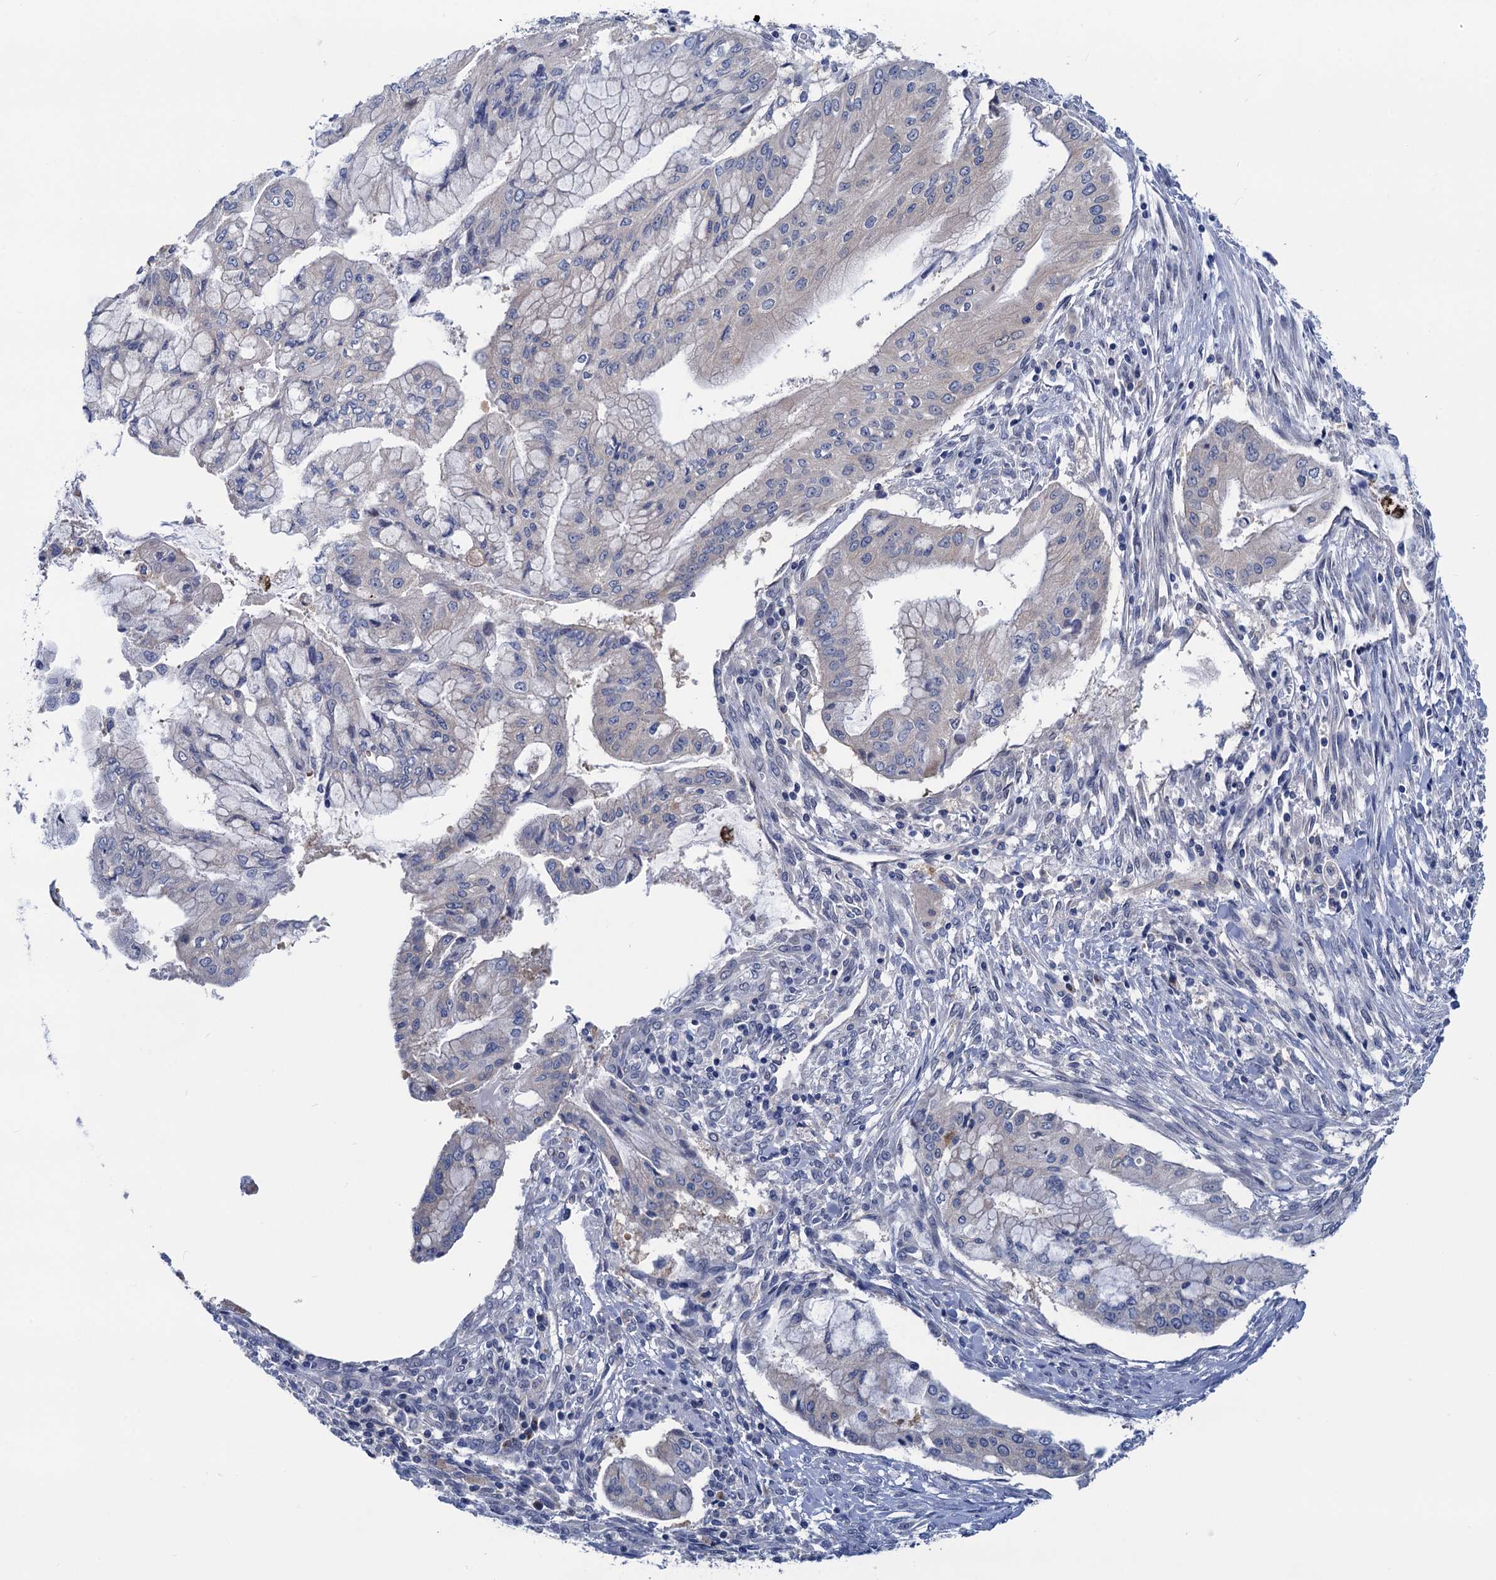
{"staining": {"intensity": "weak", "quantity": "25%-75%", "location": "cytoplasmic/membranous"}, "tissue": "pancreatic cancer", "cell_type": "Tumor cells", "image_type": "cancer", "snomed": [{"axis": "morphology", "description": "Adenocarcinoma, NOS"}, {"axis": "topography", "description": "Pancreas"}], "caption": "Human pancreatic cancer stained with a brown dye shows weak cytoplasmic/membranous positive staining in about 25%-75% of tumor cells.", "gene": "ZNRD2", "patient": {"sex": "male", "age": 46}}